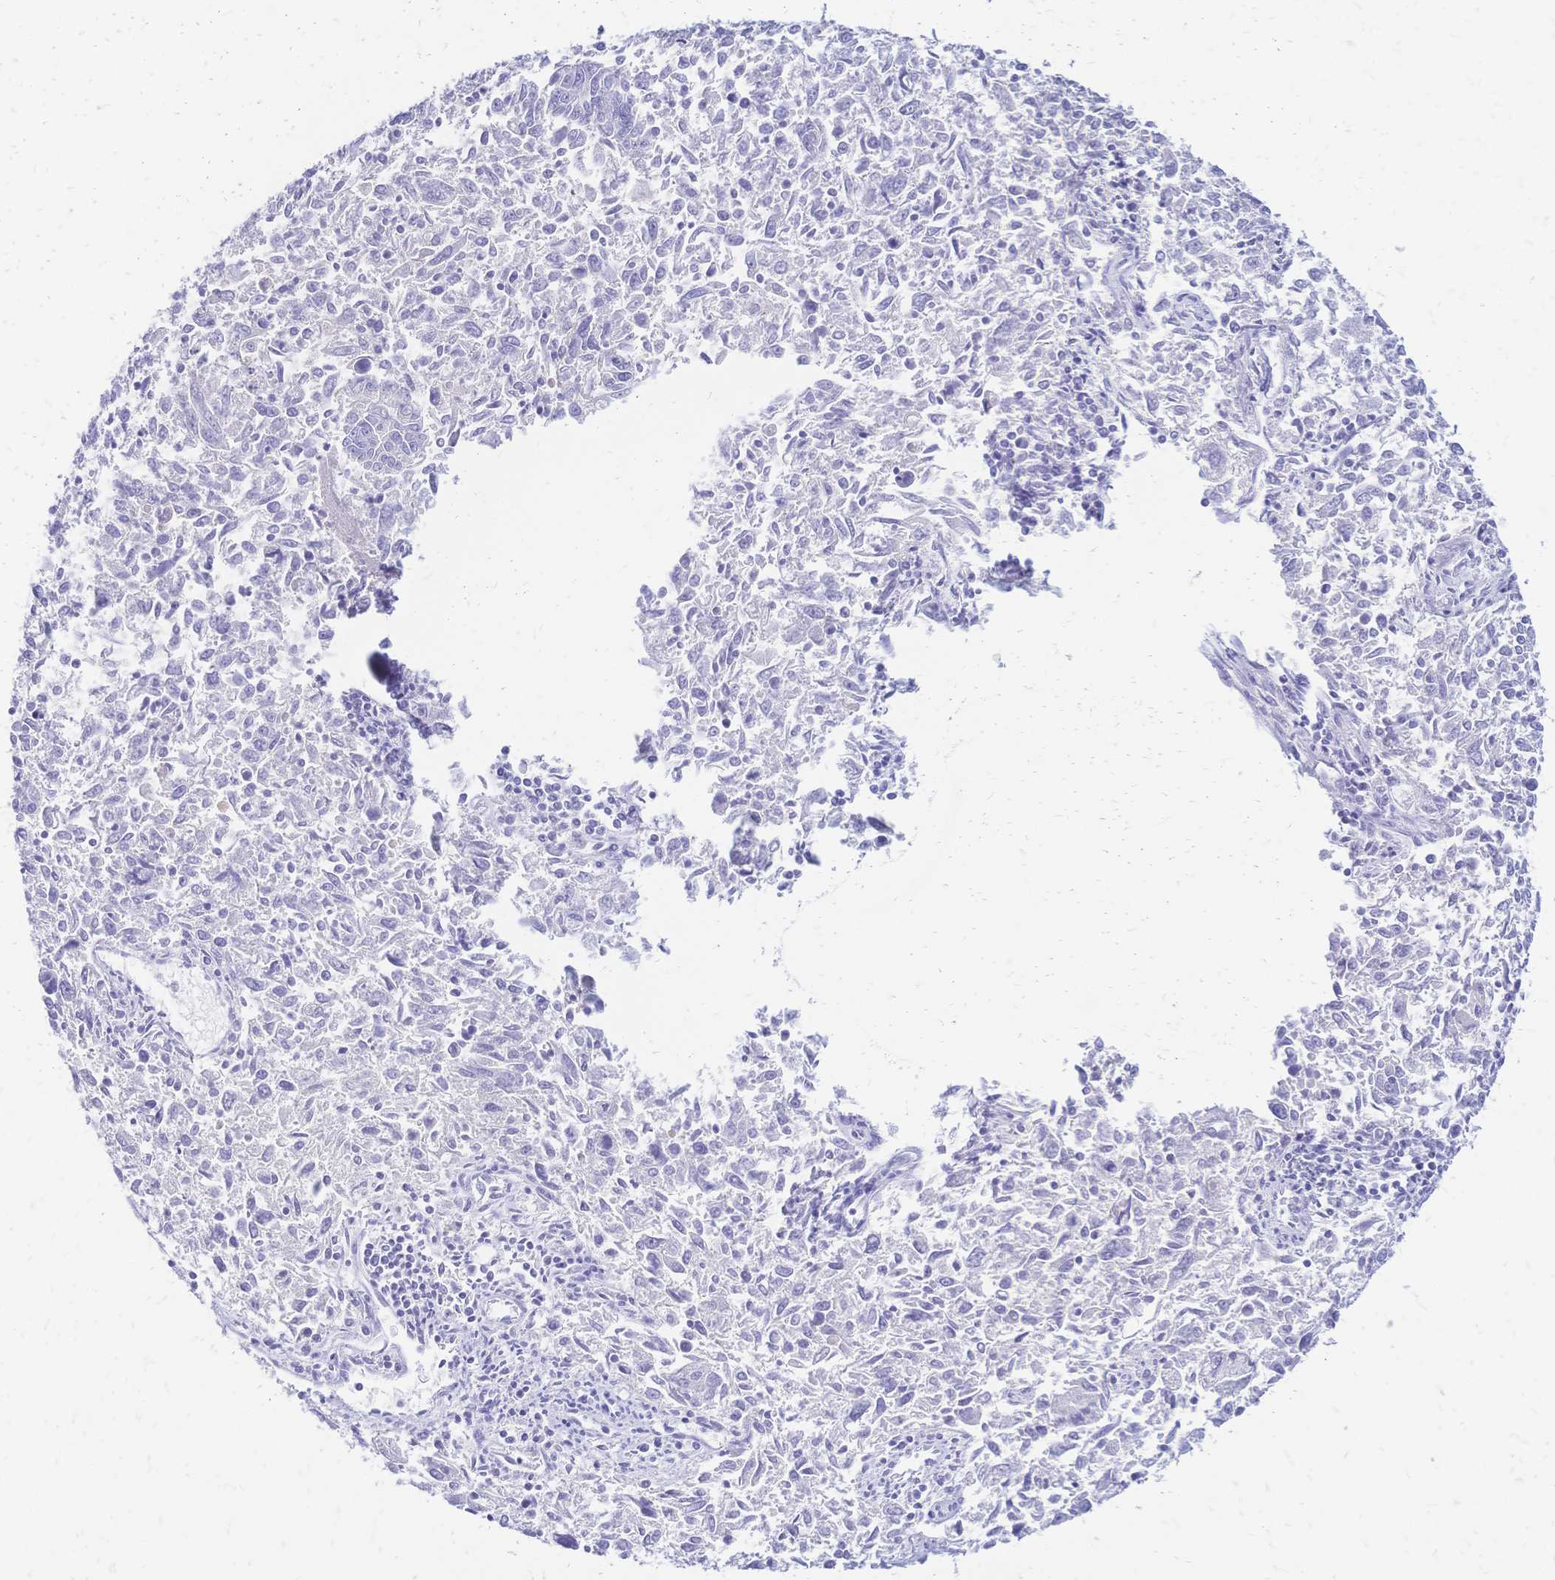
{"staining": {"intensity": "negative", "quantity": "none", "location": "none"}, "tissue": "endometrial cancer", "cell_type": "Tumor cells", "image_type": "cancer", "snomed": [{"axis": "morphology", "description": "Adenocarcinoma, NOS"}, {"axis": "topography", "description": "Endometrium"}], "caption": "IHC of human adenocarcinoma (endometrial) reveals no positivity in tumor cells. The staining is performed using DAB brown chromogen with nuclei counter-stained in using hematoxylin.", "gene": "FA2H", "patient": {"sex": "female", "age": 42}}